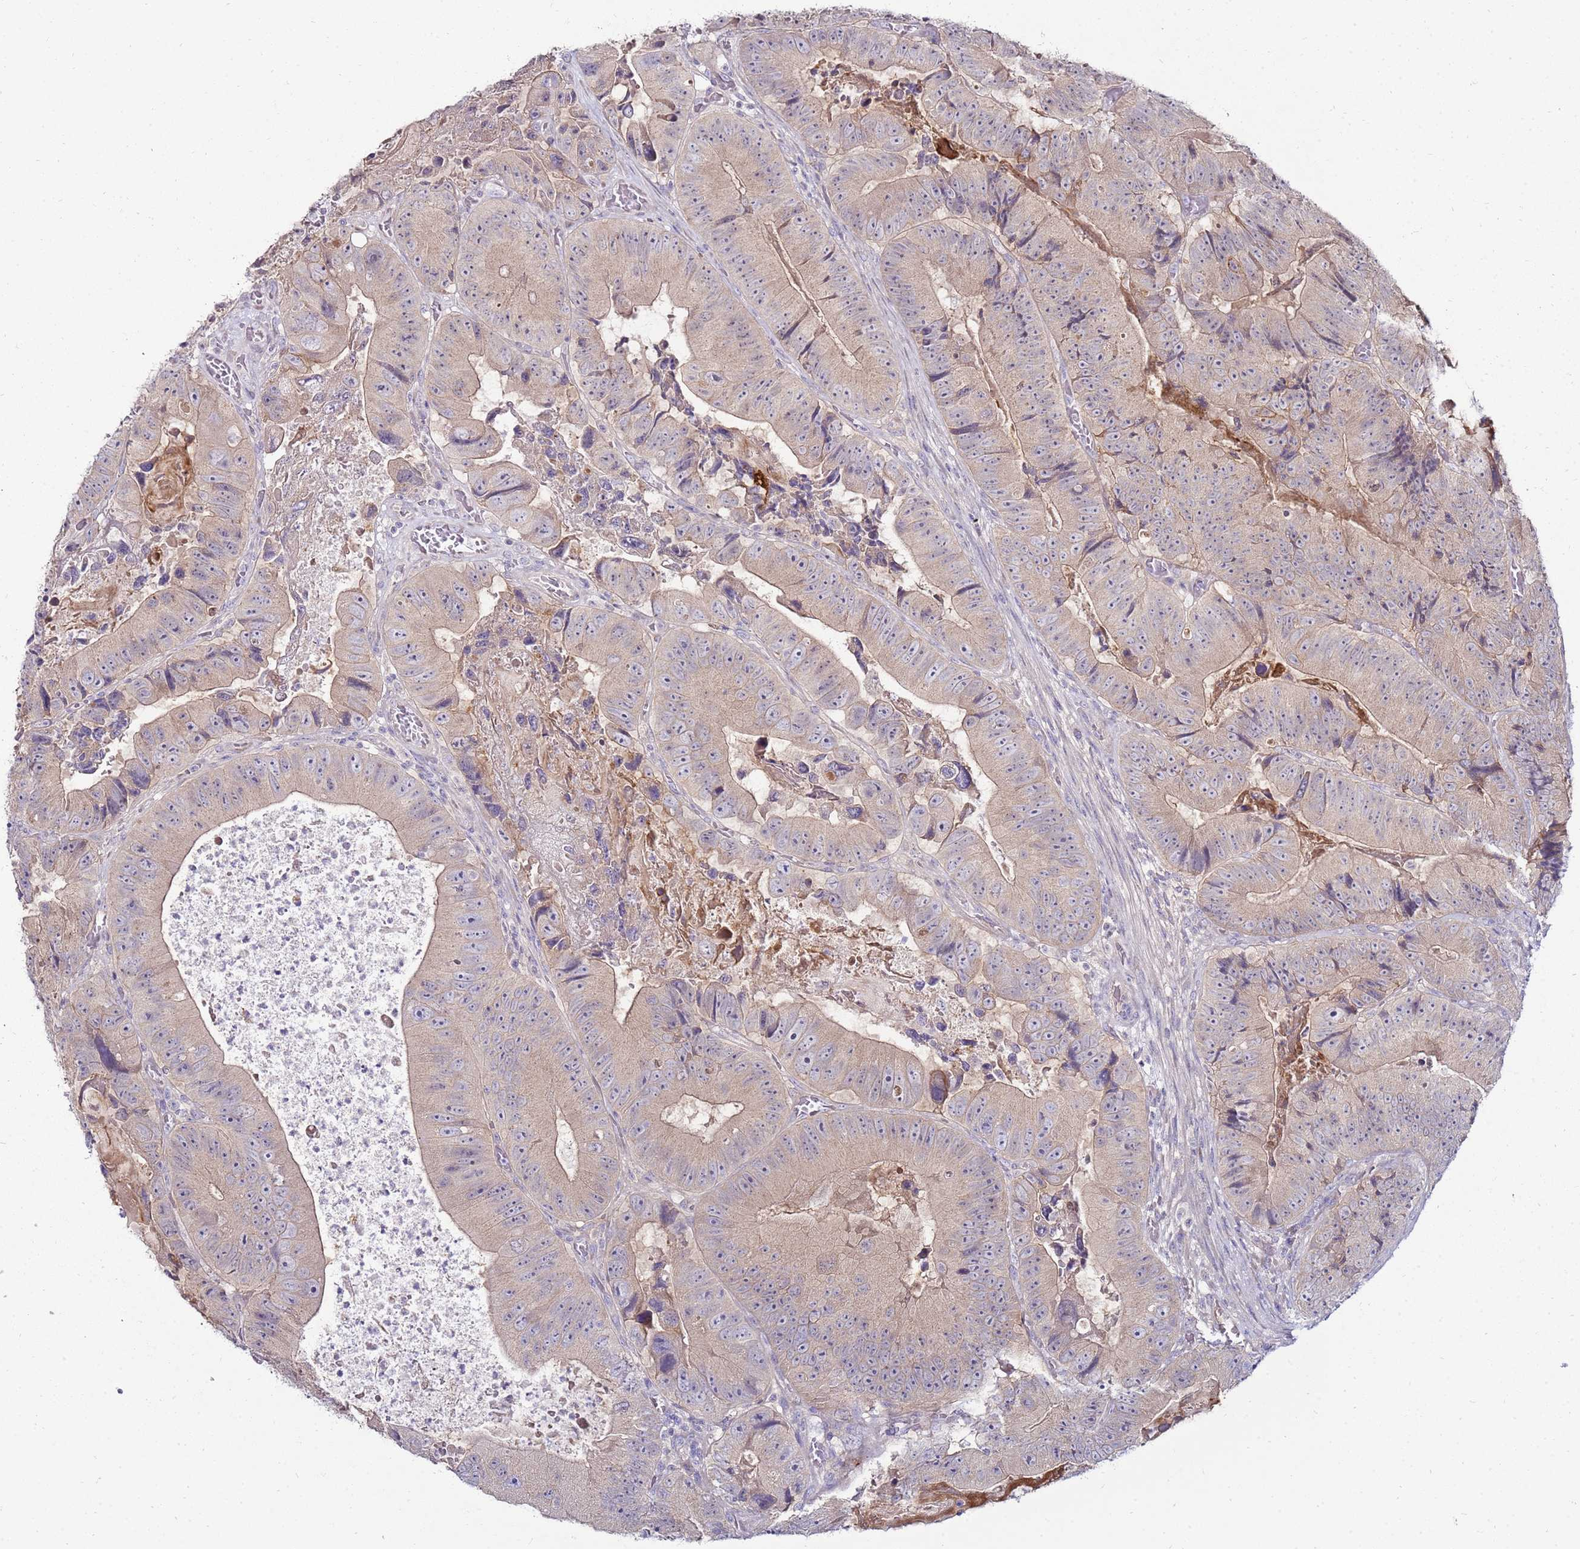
{"staining": {"intensity": "weak", "quantity": "<25%", "location": "cytoplasmic/membranous"}, "tissue": "colorectal cancer", "cell_type": "Tumor cells", "image_type": "cancer", "snomed": [{"axis": "morphology", "description": "Adenocarcinoma, NOS"}, {"axis": "topography", "description": "Colon"}], "caption": "IHC micrograph of neoplastic tissue: human colorectal adenocarcinoma stained with DAB displays no significant protein staining in tumor cells. (IHC, brightfield microscopy, high magnification).", "gene": "GPN3", "patient": {"sex": "female", "age": 86}}